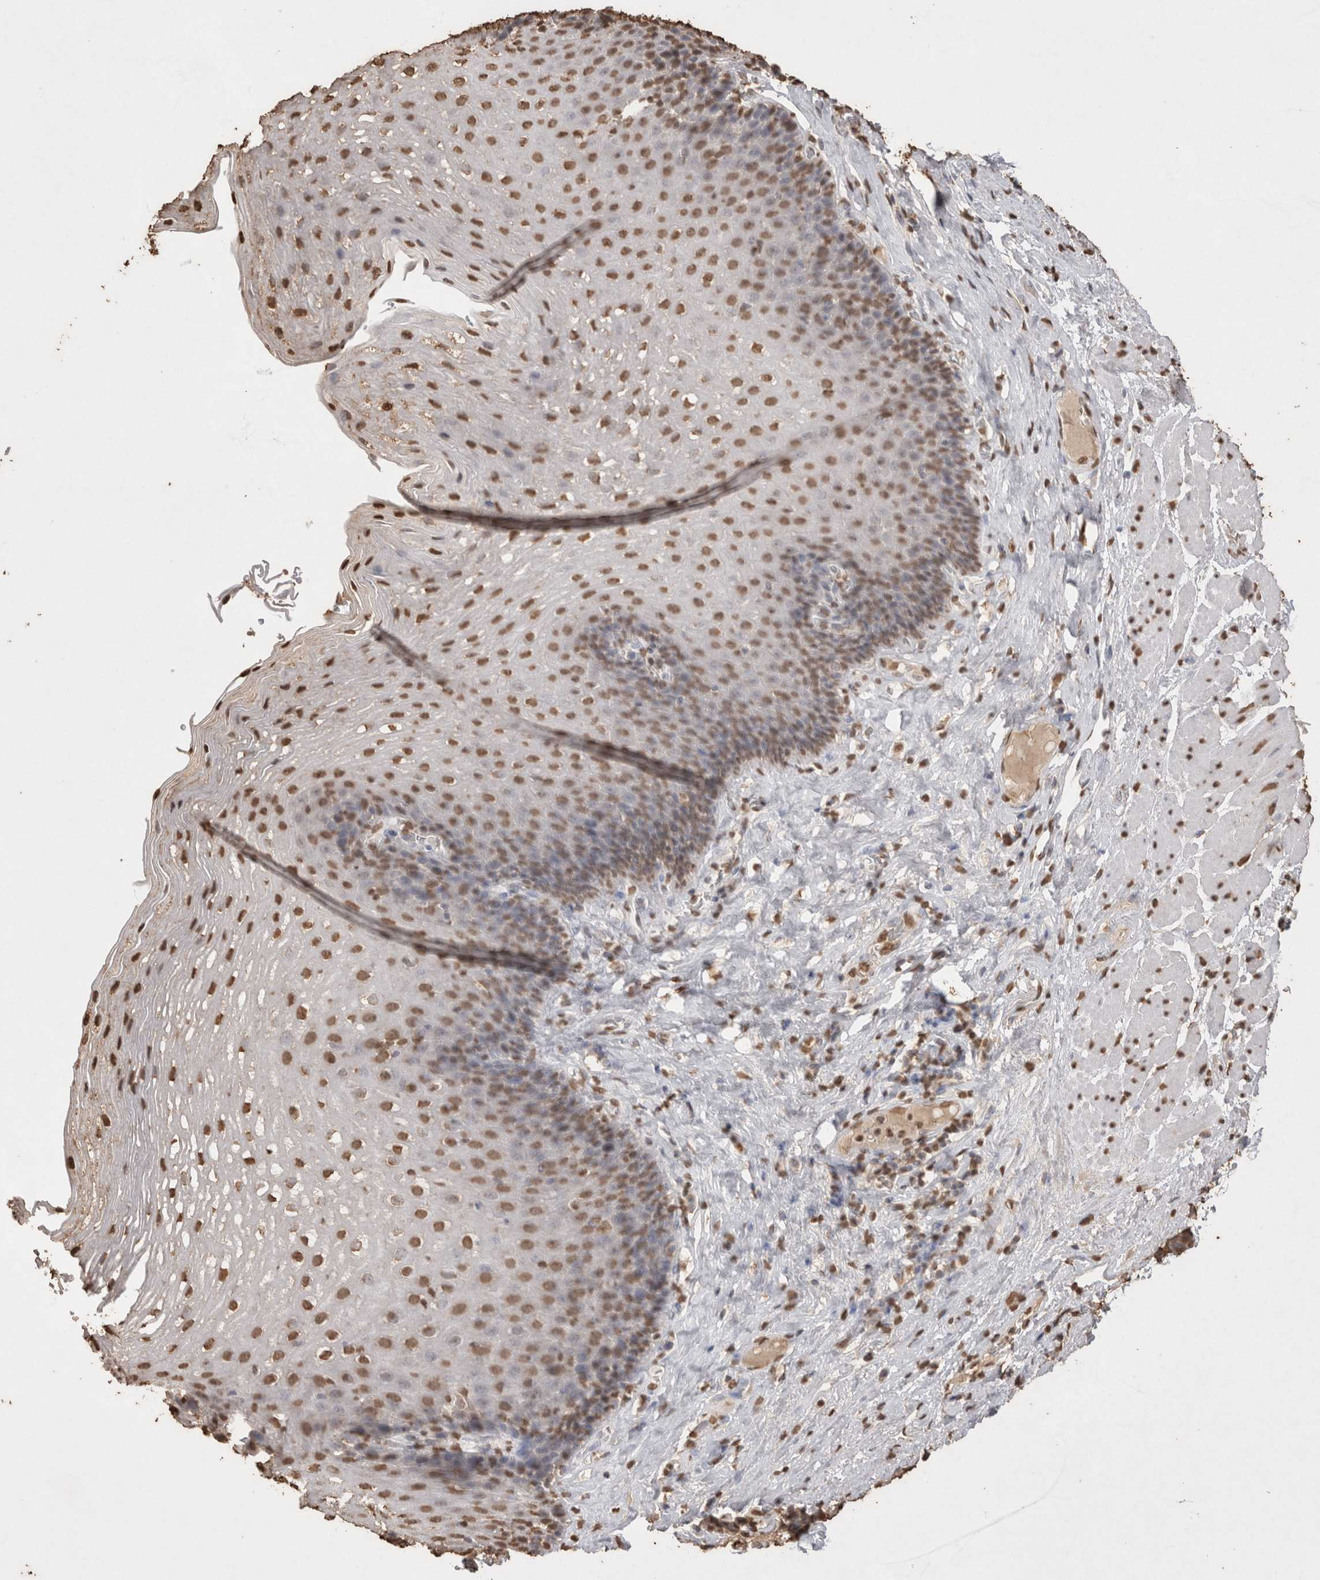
{"staining": {"intensity": "moderate", "quantity": ">75%", "location": "nuclear"}, "tissue": "esophagus", "cell_type": "Squamous epithelial cells", "image_type": "normal", "snomed": [{"axis": "morphology", "description": "Normal tissue, NOS"}, {"axis": "topography", "description": "Esophagus"}], "caption": "Approximately >75% of squamous epithelial cells in unremarkable human esophagus show moderate nuclear protein positivity as visualized by brown immunohistochemical staining.", "gene": "POU5F1", "patient": {"sex": "female", "age": 66}}